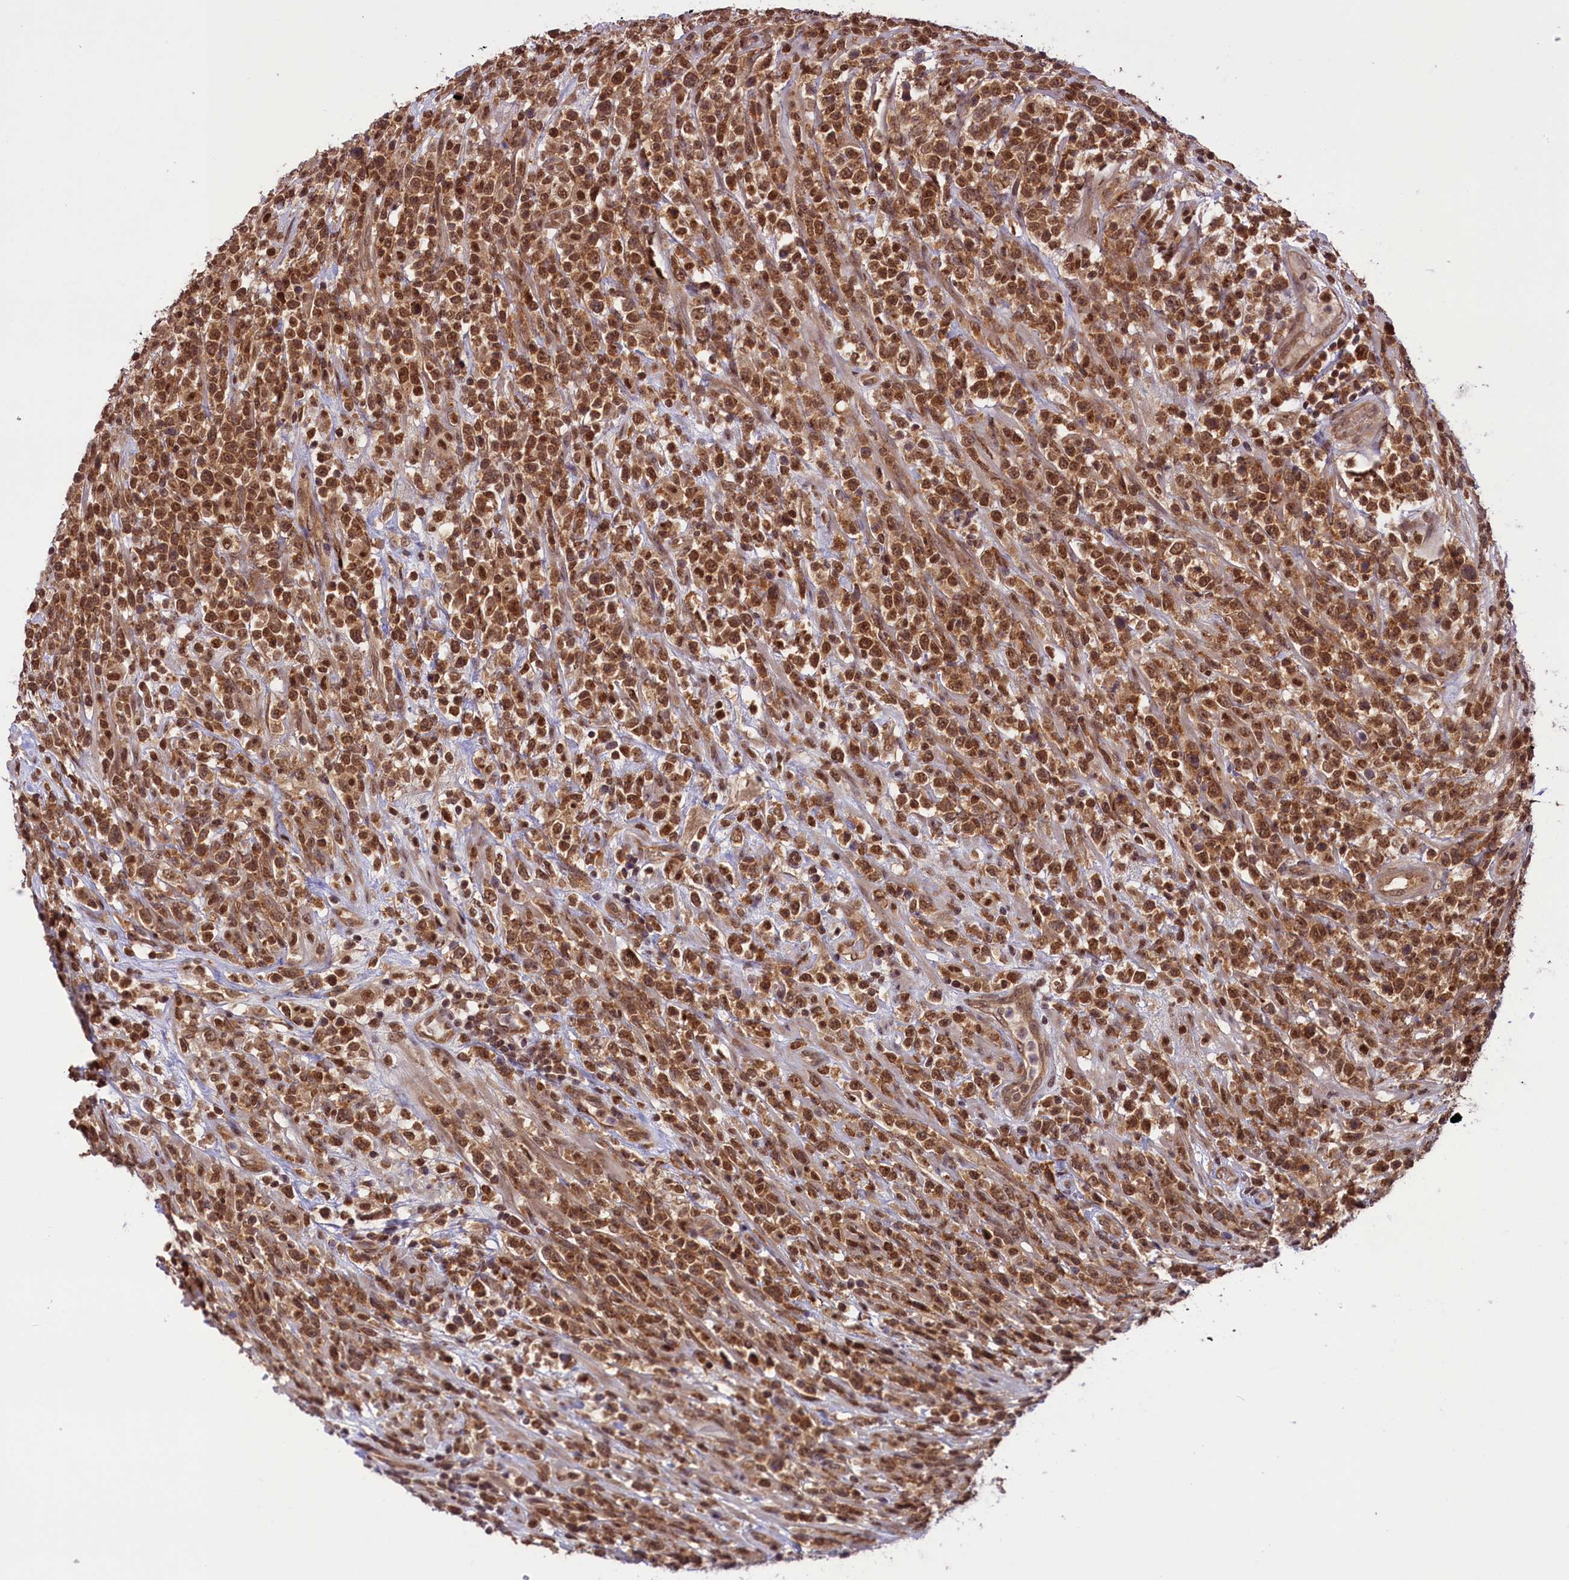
{"staining": {"intensity": "moderate", "quantity": ">75%", "location": "cytoplasmic/membranous,nuclear"}, "tissue": "lymphoma", "cell_type": "Tumor cells", "image_type": "cancer", "snomed": [{"axis": "morphology", "description": "Malignant lymphoma, non-Hodgkin's type, High grade"}, {"axis": "topography", "description": "Colon"}], "caption": "A brown stain shows moderate cytoplasmic/membranous and nuclear expression of a protein in lymphoma tumor cells.", "gene": "SLC7A6OS", "patient": {"sex": "female", "age": 53}}